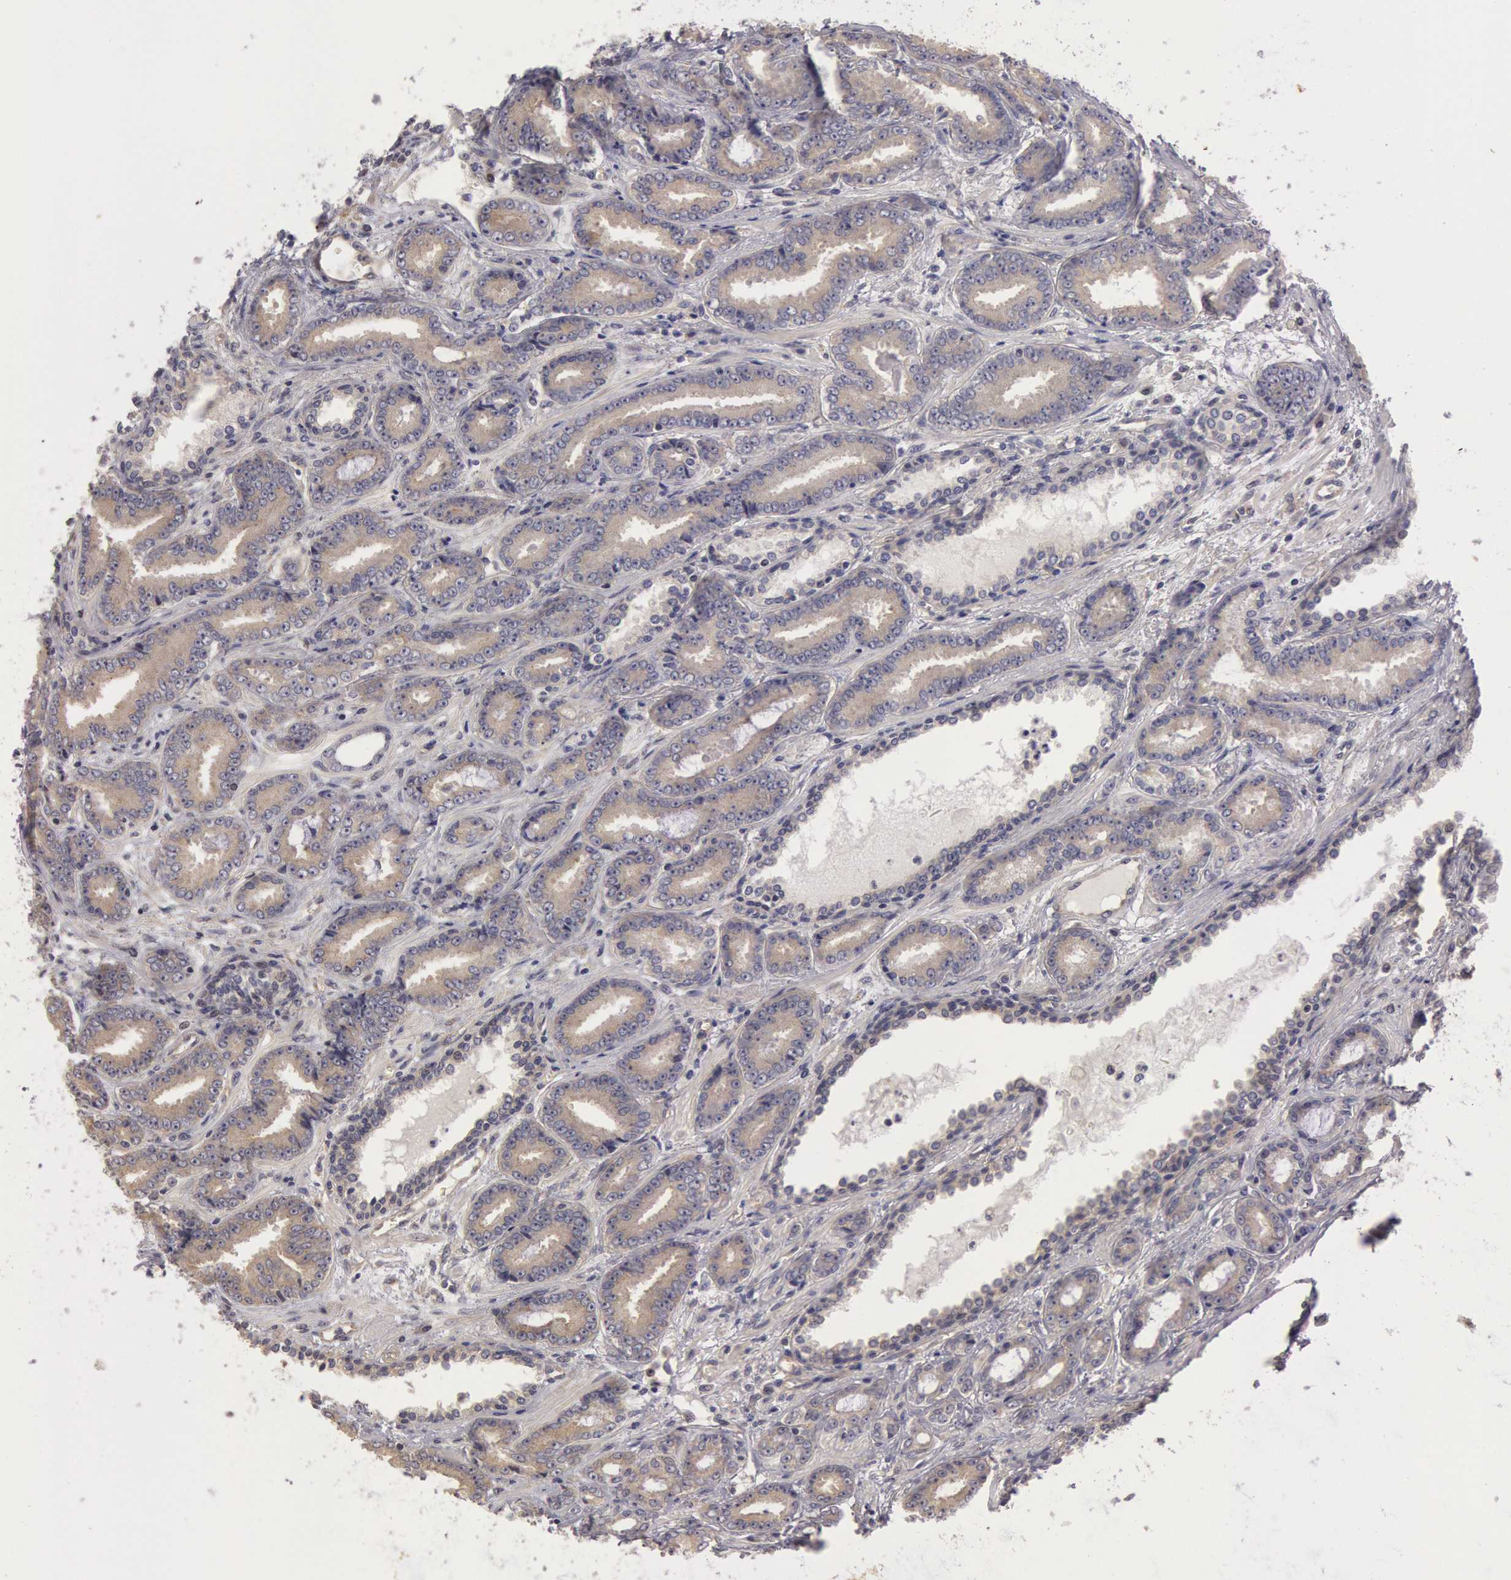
{"staining": {"intensity": "negative", "quantity": "none", "location": "none"}, "tissue": "prostate cancer", "cell_type": "Tumor cells", "image_type": "cancer", "snomed": [{"axis": "morphology", "description": "Adenocarcinoma, Low grade"}, {"axis": "topography", "description": "Prostate"}], "caption": "IHC histopathology image of prostate cancer (adenocarcinoma (low-grade)) stained for a protein (brown), which reveals no positivity in tumor cells. The staining was performed using DAB (3,3'-diaminobenzidine) to visualize the protein expression in brown, while the nuclei were stained in blue with hematoxylin (Magnification: 20x).", "gene": "AMOTL1", "patient": {"sex": "male", "age": 65}}